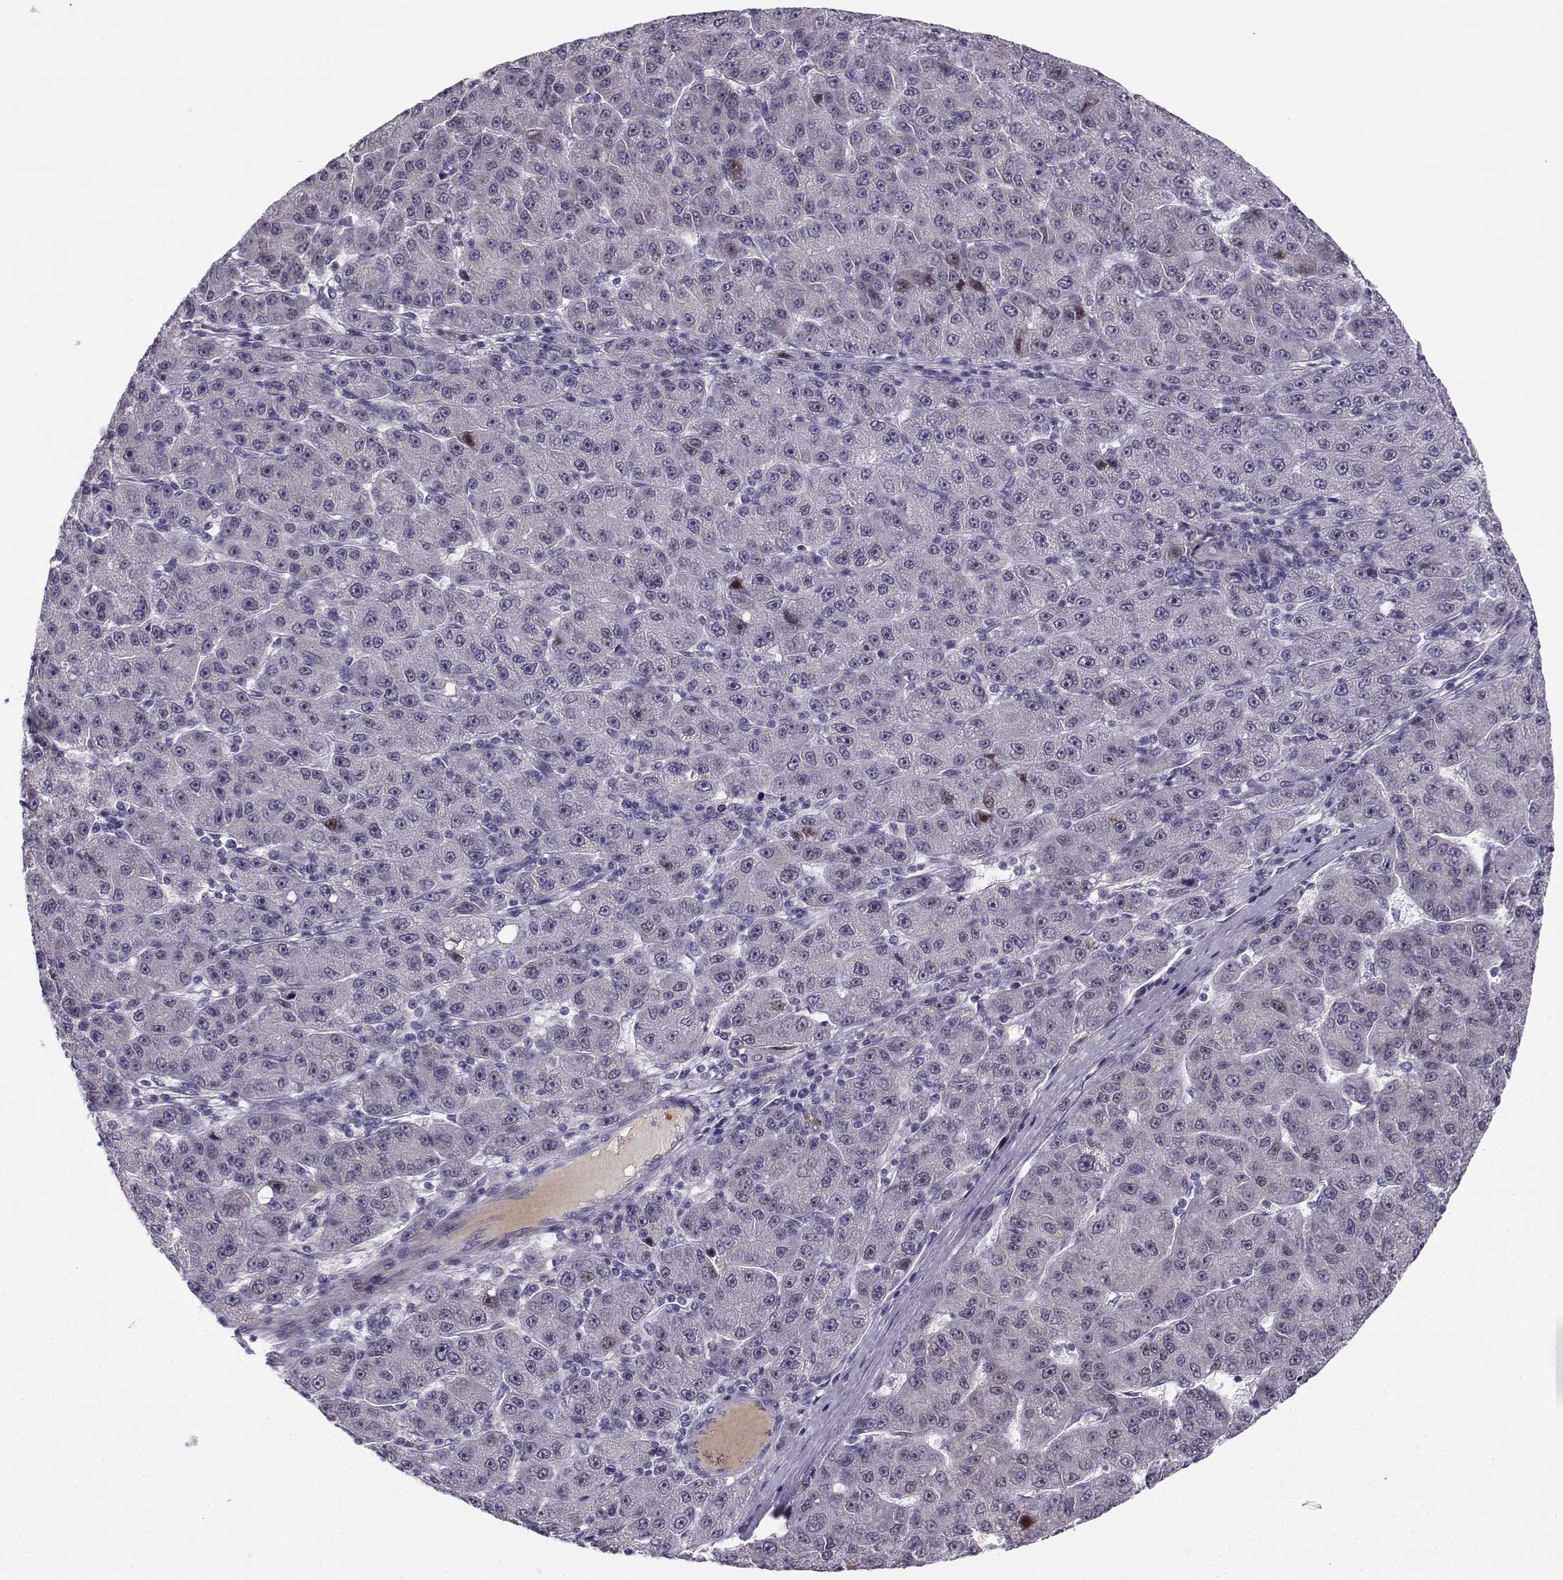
{"staining": {"intensity": "moderate", "quantity": "<25%", "location": "cytoplasmic/membranous"}, "tissue": "liver cancer", "cell_type": "Tumor cells", "image_type": "cancer", "snomed": [{"axis": "morphology", "description": "Carcinoma, Hepatocellular, NOS"}, {"axis": "topography", "description": "Liver"}], "caption": "Immunohistochemical staining of liver cancer (hepatocellular carcinoma) reveals low levels of moderate cytoplasmic/membranous protein expression in about <25% of tumor cells. Nuclei are stained in blue.", "gene": "DDX25", "patient": {"sex": "male", "age": 67}}